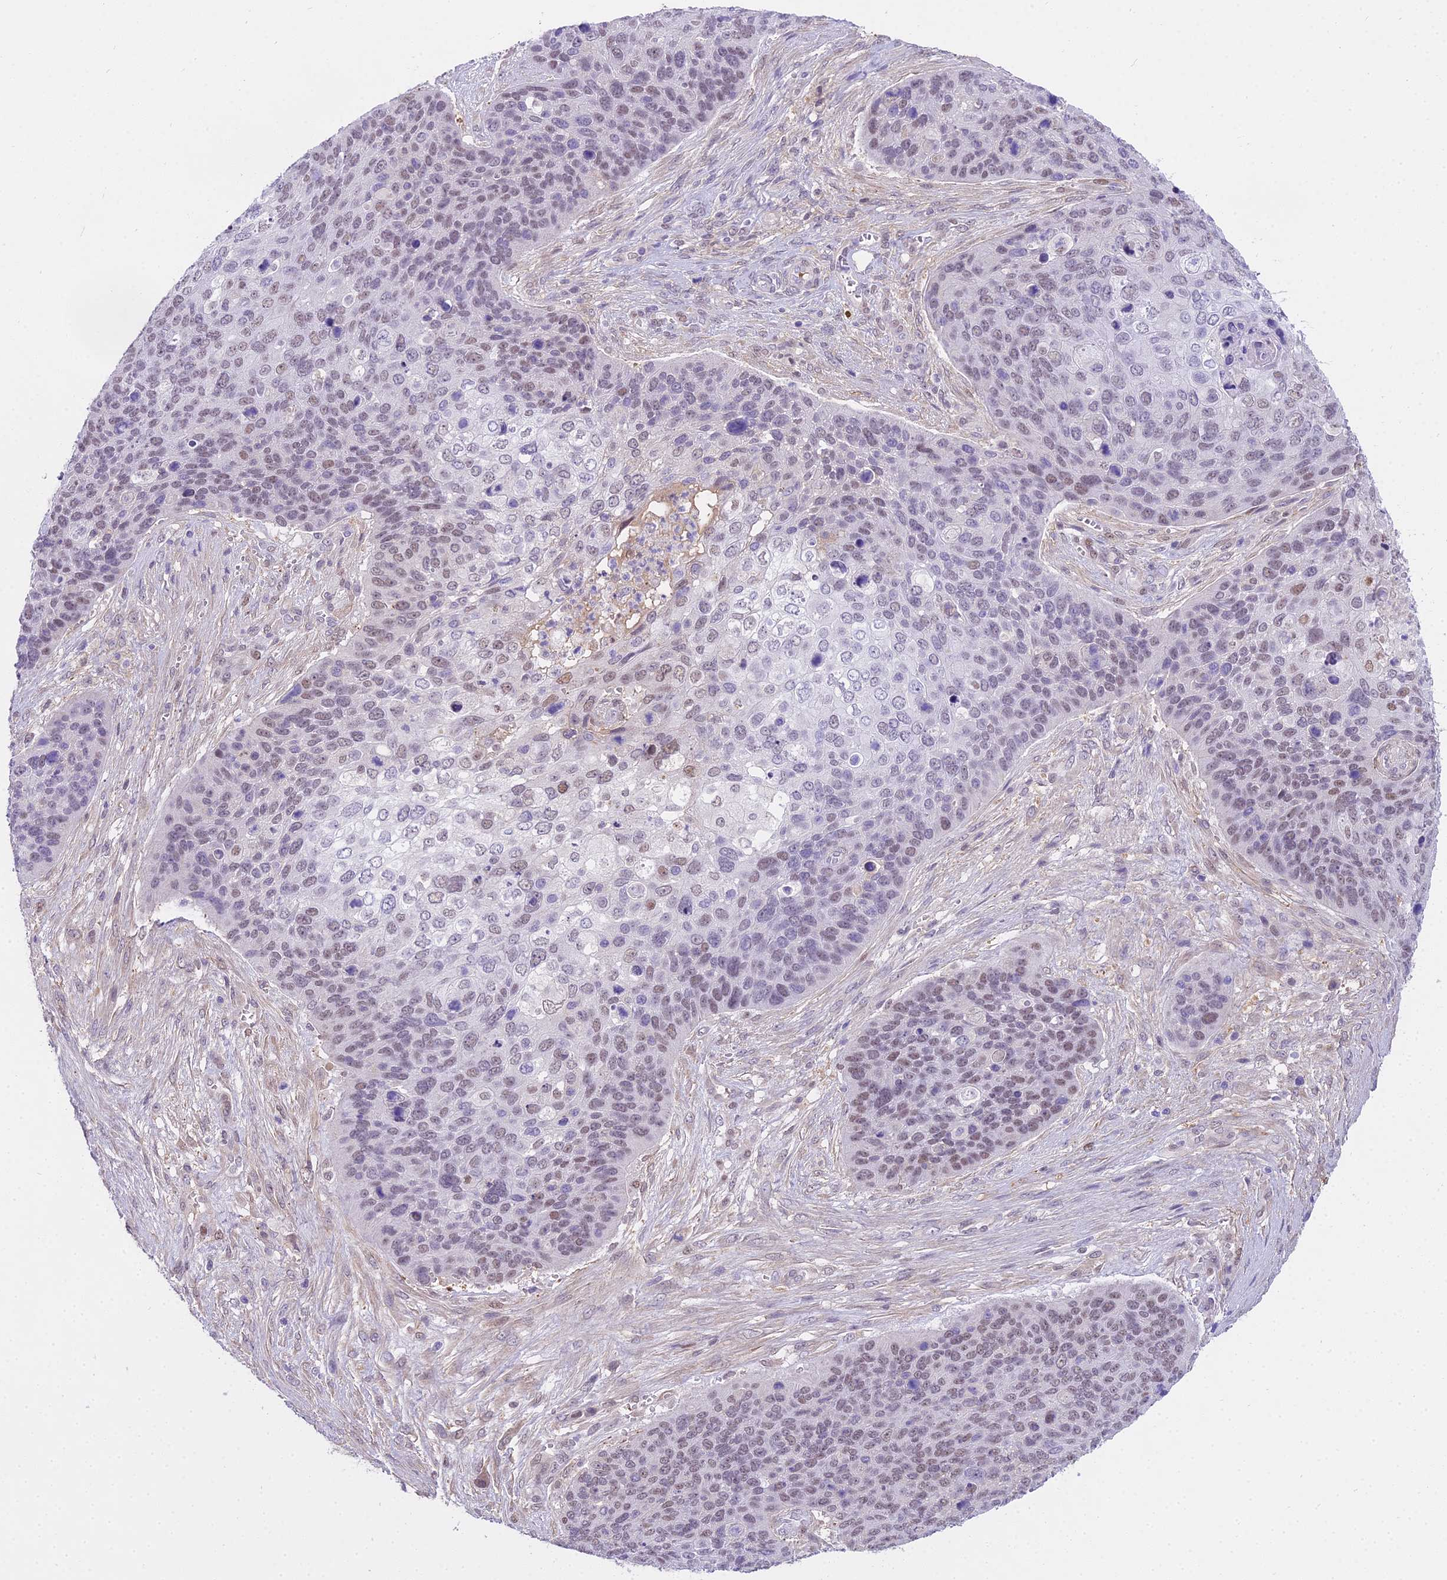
{"staining": {"intensity": "weak", "quantity": "25%-75%", "location": "nuclear"}, "tissue": "skin cancer", "cell_type": "Tumor cells", "image_type": "cancer", "snomed": [{"axis": "morphology", "description": "Basal cell carcinoma"}, {"axis": "topography", "description": "Skin"}], "caption": "Immunohistochemical staining of human basal cell carcinoma (skin) displays low levels of weak nuclear protein positivity in about 25%-75% of tumor cells.", "gene": "MAT2A", "patient": {"sex": "female", "age": 74}}